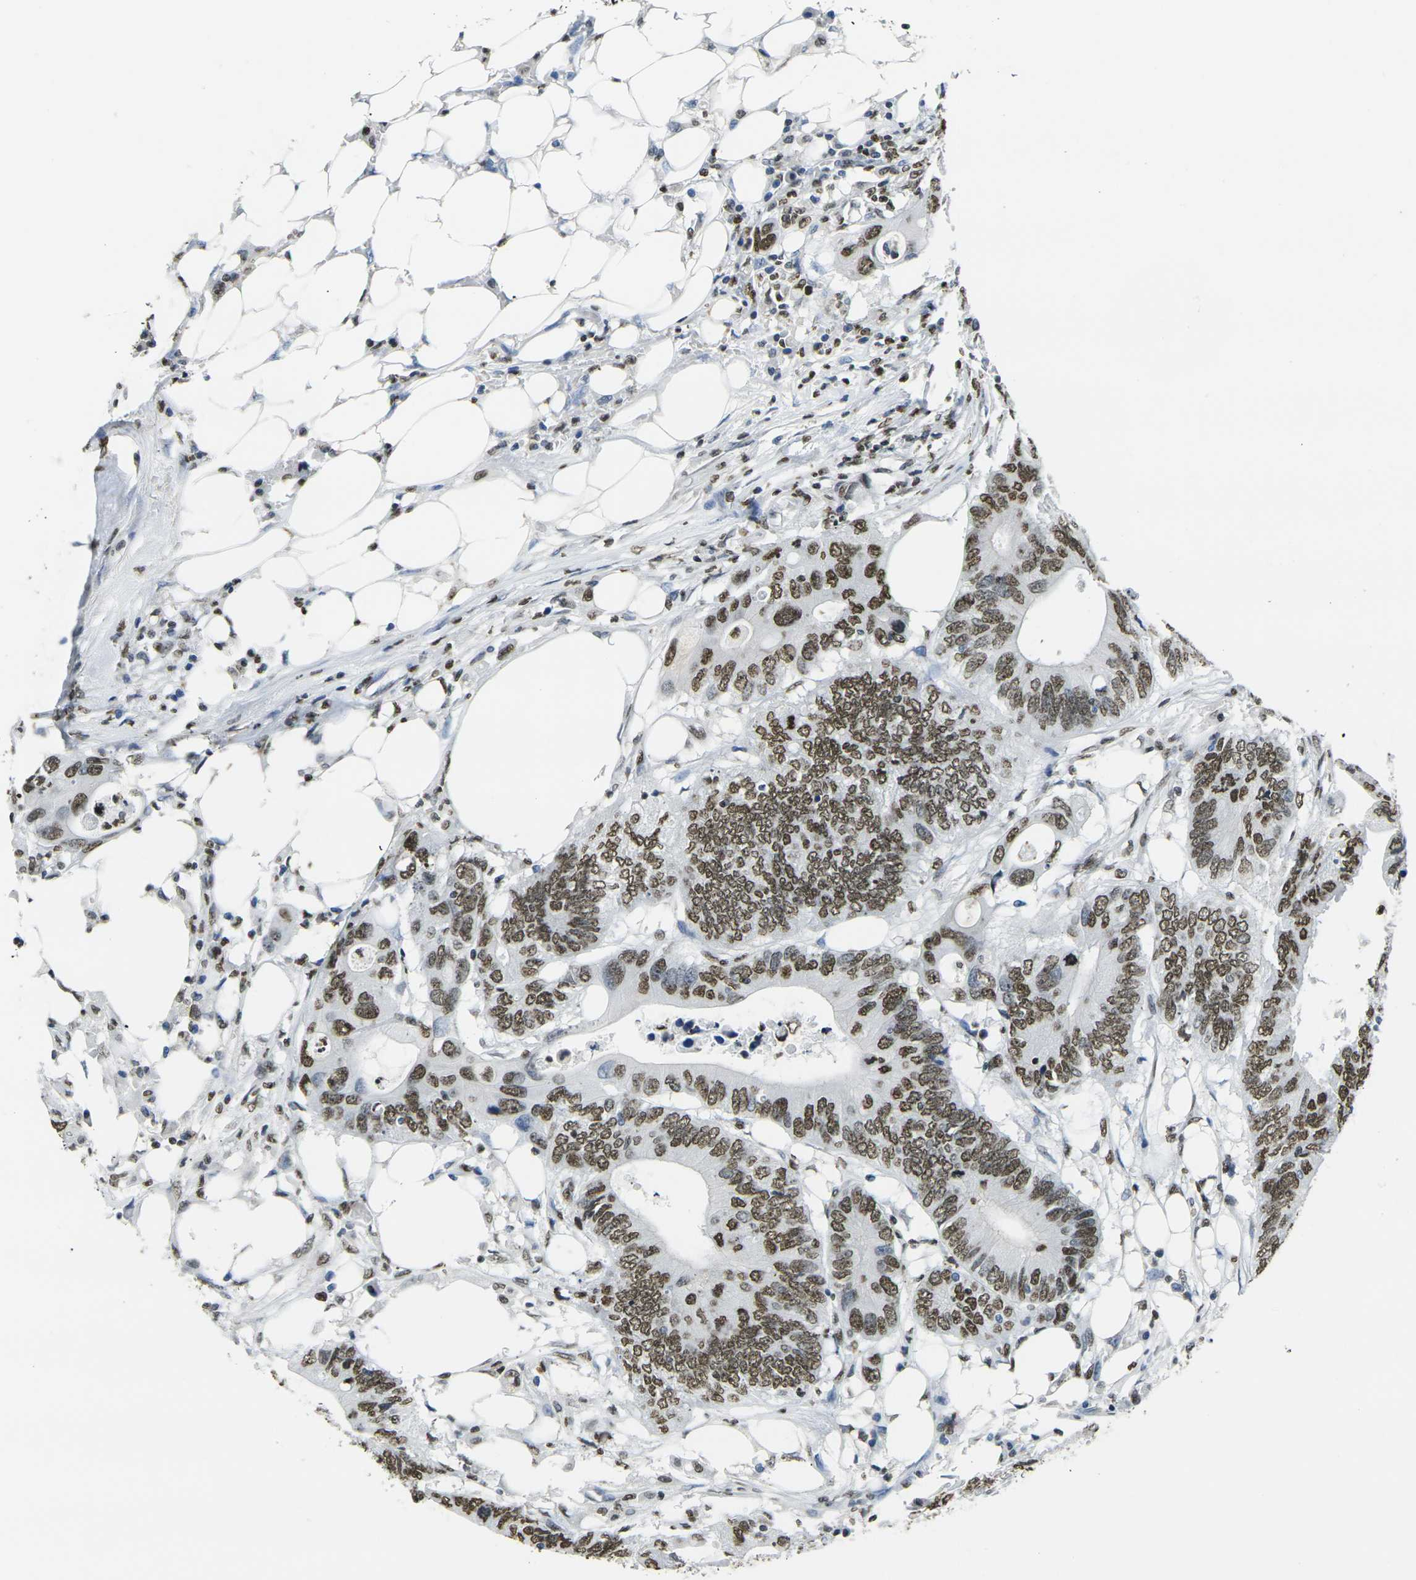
{"staining": {"intensity": "strong", "quantity": ">75%", "location": "nuclear"}, "tissue": "colorectal cancer", "cell_type": "Tumor cells", "image_type": "cancer", "snomed": [{"axis": "morphology", "description": "Adenocarcinoma, NOS"}, {"axis": "topography", "description": "Colon"}], "caption": "Brown immunohistochemical staining in human colorectal cancer exhibits strong nuclear expression in approximately >75% of tumor cells.", "gene": "DRAXIN", "patient": {"sex": "male", "age": 71}}